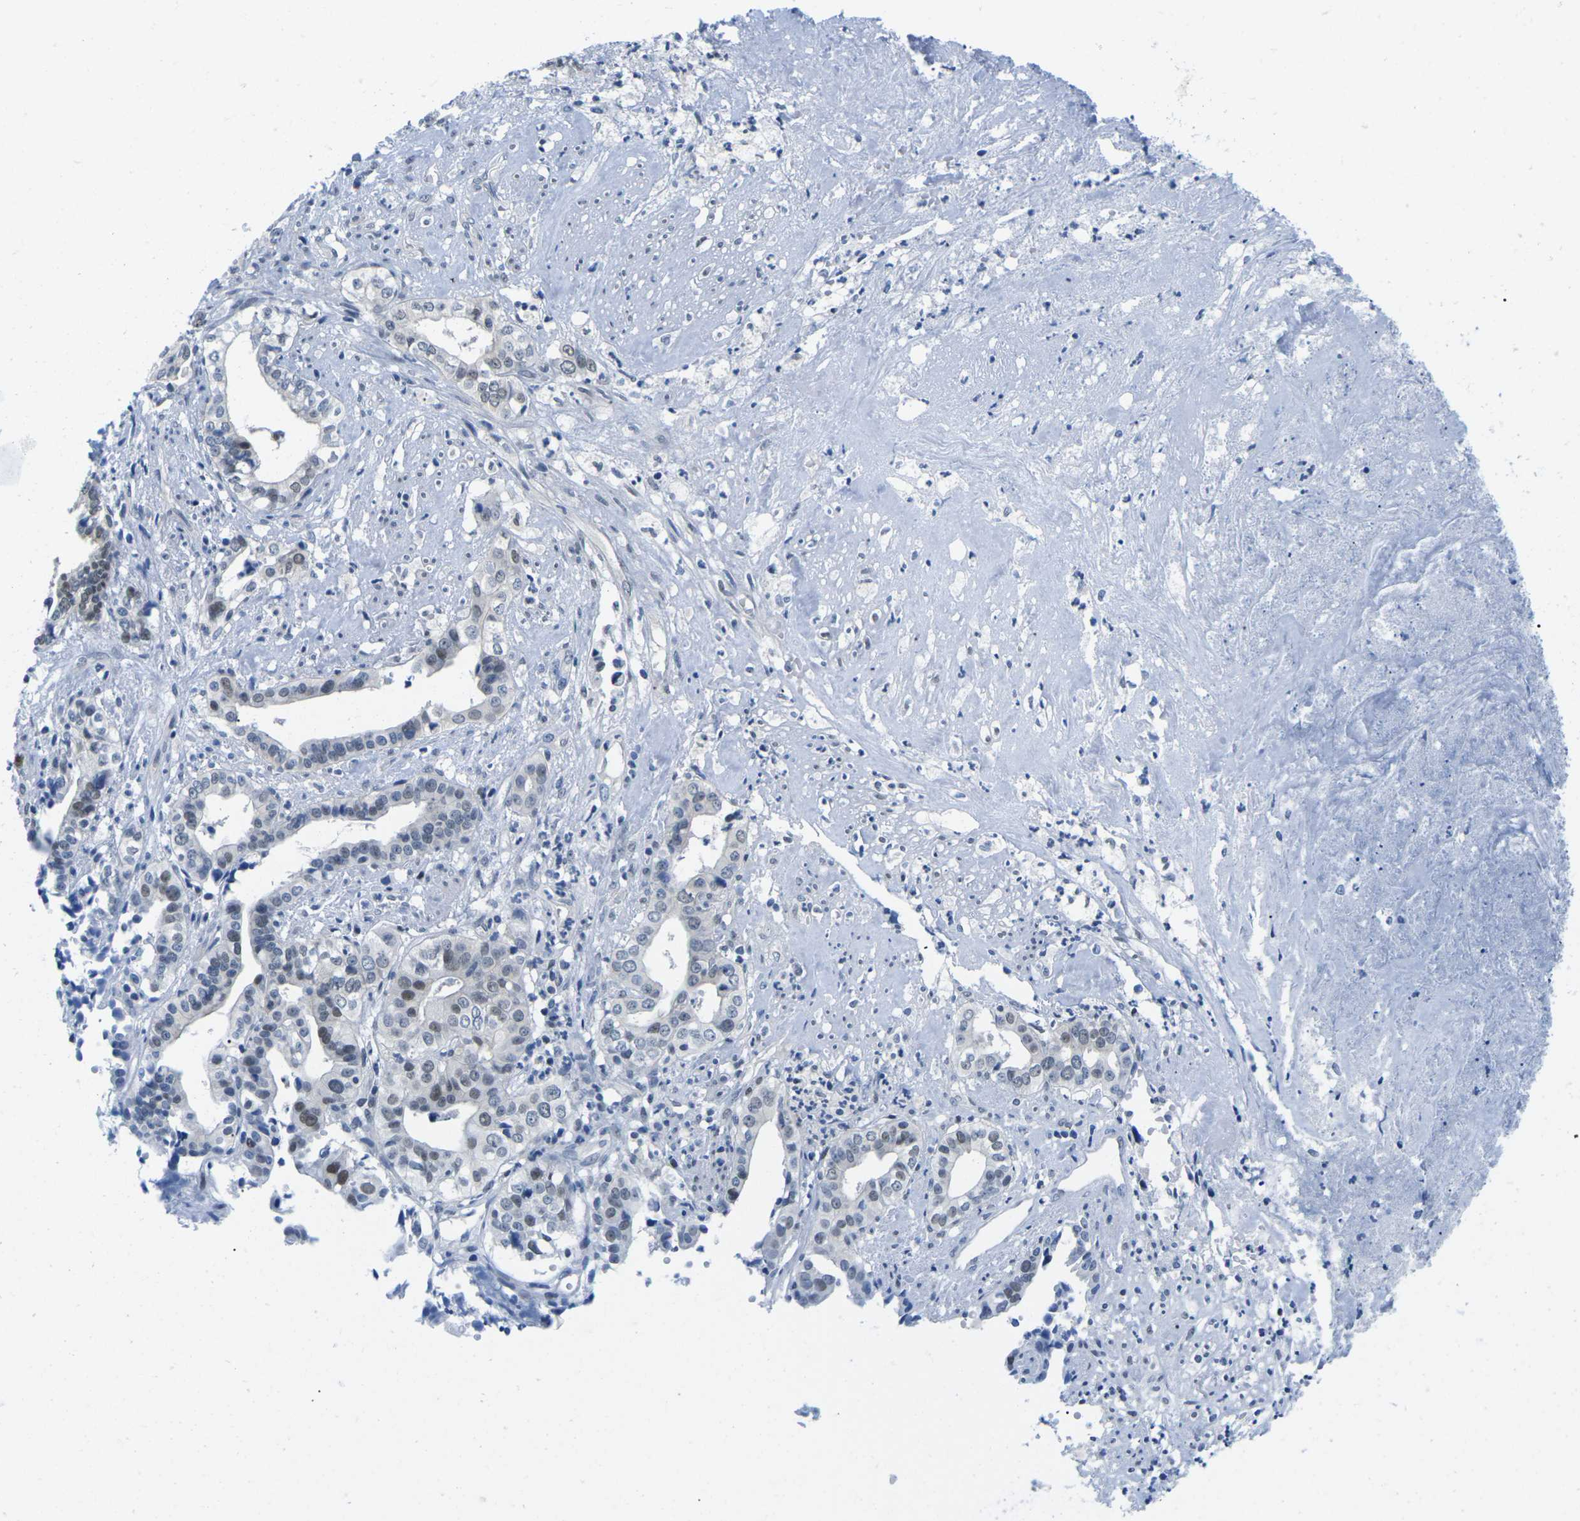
{"staining": {"intensity": "moderate", "quantity": "<25%", "location": "nuclear"}, "tissue": "liver cancer", "cell_type": "Tumor cells", "image_type": "cancer", "snomed": [{"axis": "morphology", "description": "Cholangiocarcinoma"}, {"axis": "topography", "description": "Liver"}], "caption": "Moderate nuclear expression for a protein is identified in about <25% of tumor cells of liver cancer using immunohistochemistry.", "gene": "UBA7", "patient": {"sex": "female", "age": 61}}